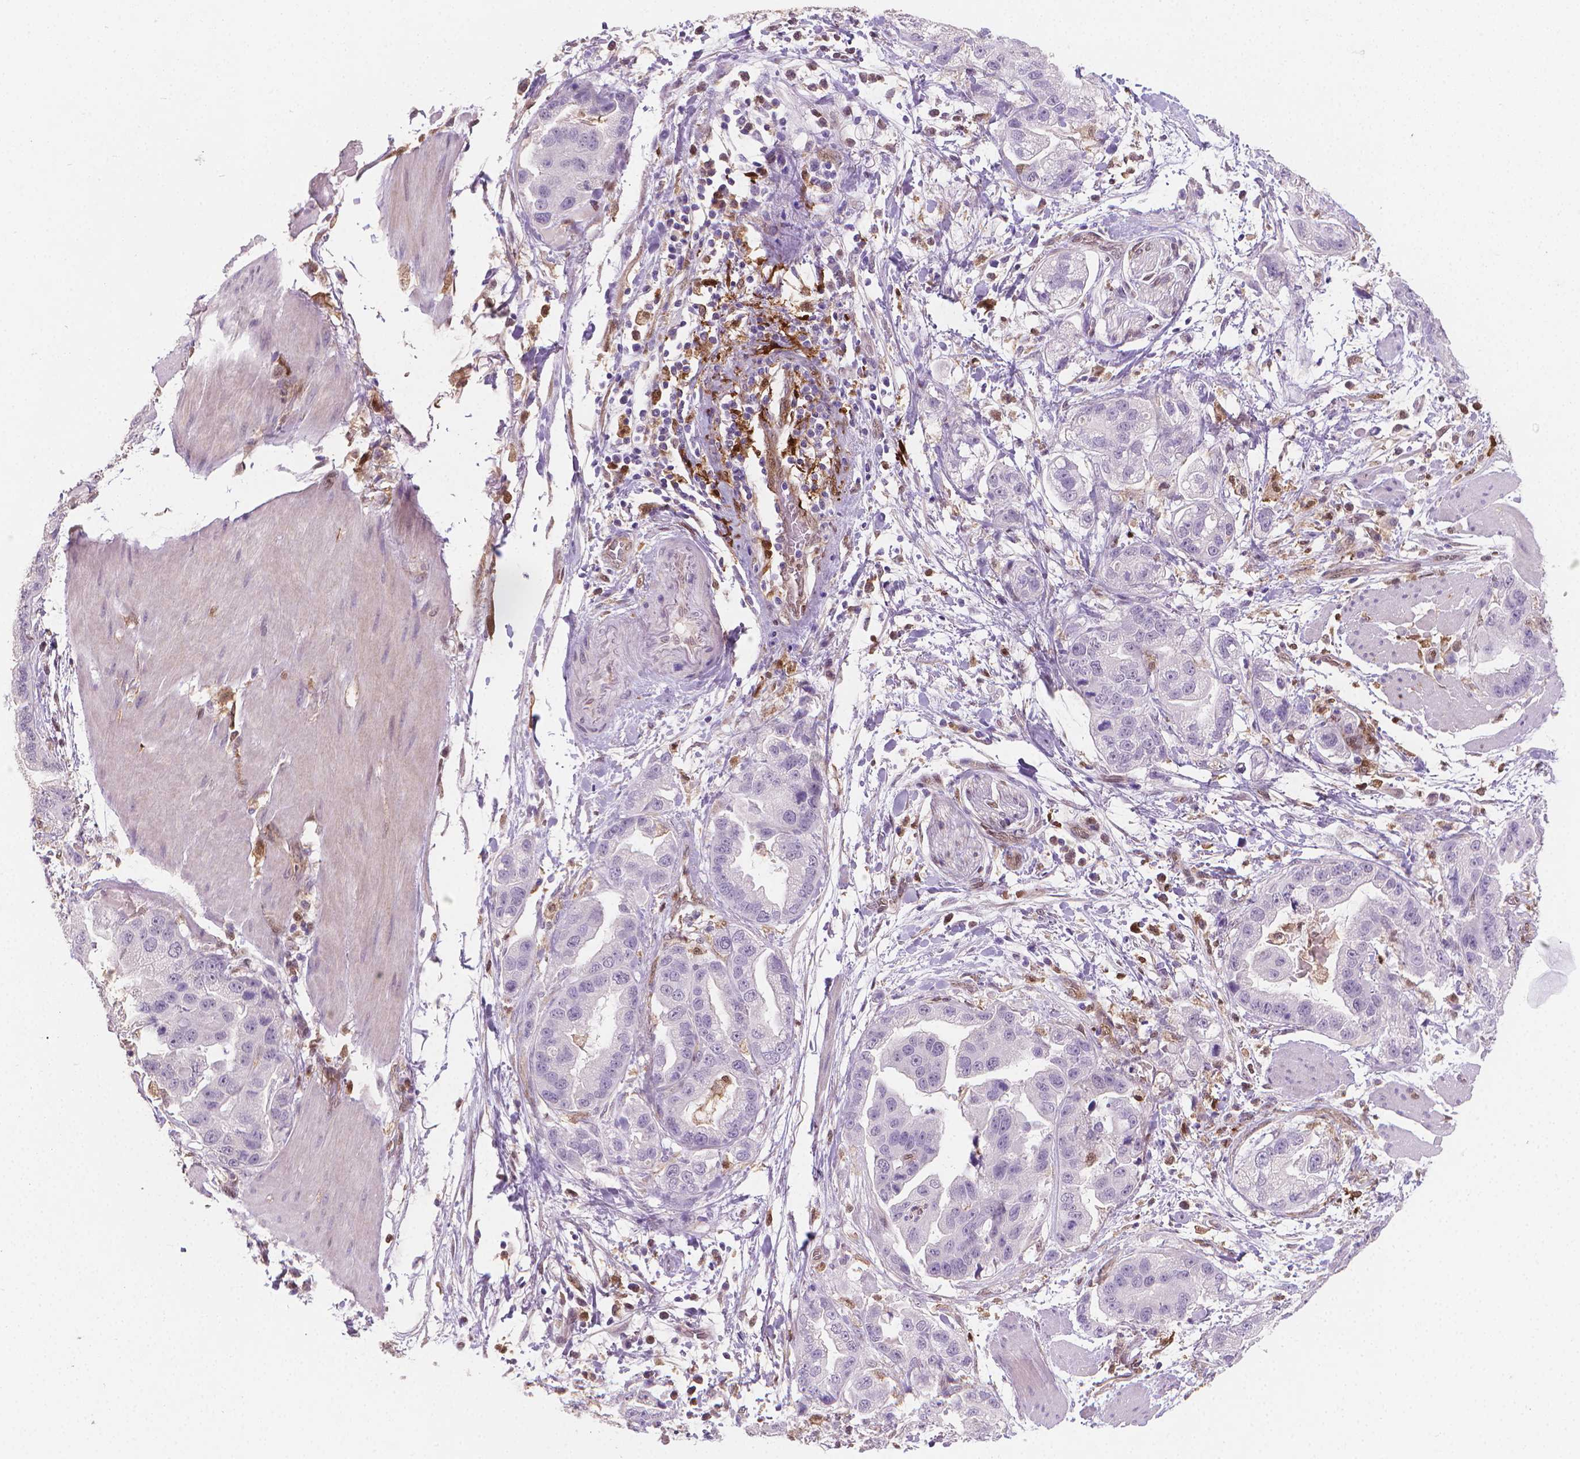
{"staining": {"intensity": "negative", "quantity": "none", "location": "none"}, "tissue": "stomach cancer", "cell_type": "Tumor cells", "image_type": "cancer", "snomed": [{"axis": "morphology", "description": "Adenocarcinoma, NOS"}, {"axis": "topography", "description": "Stomach"}], "caption": "This is an immunohistochemistry image of stomach adenocarcinoma. There is no staining in tumor cells.", "gene": "TNFAIP2", "patient": {"sex": "male", "age": 59}}